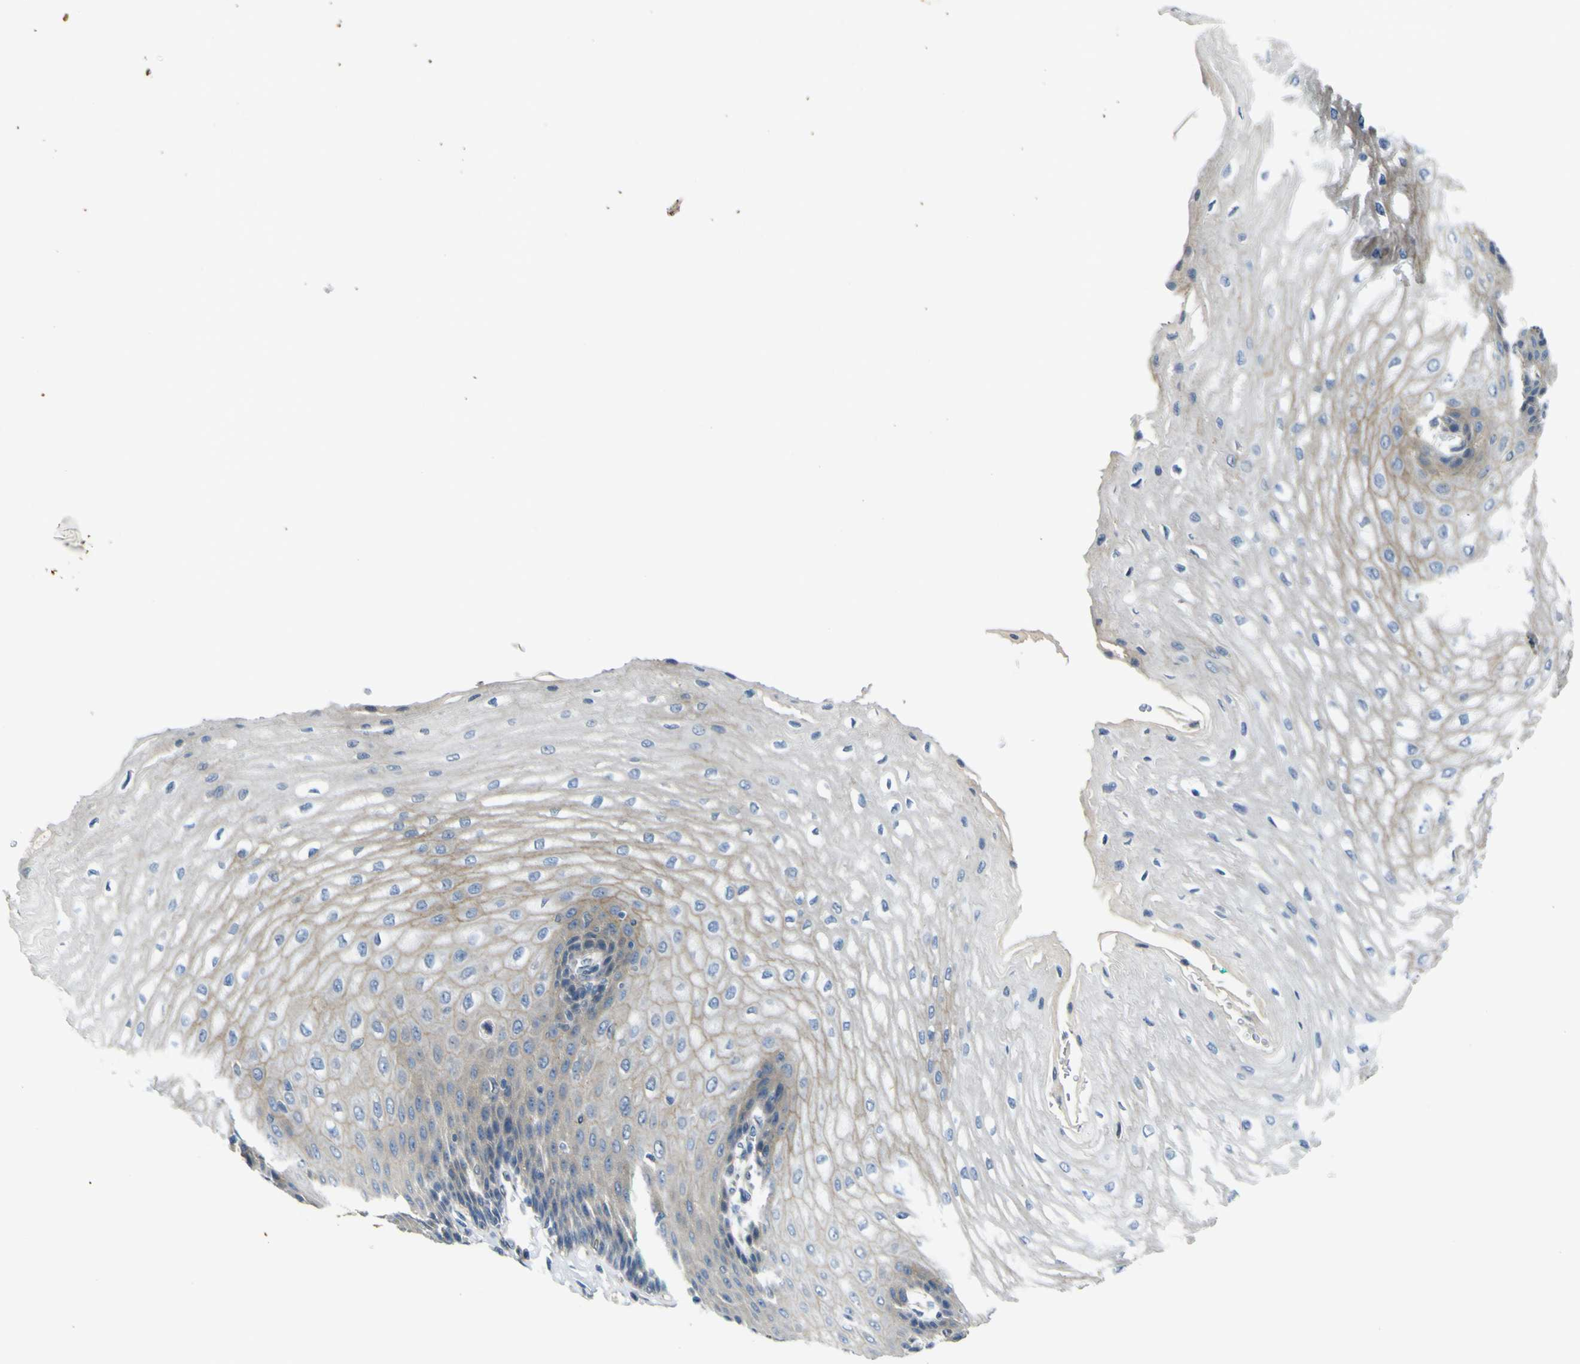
{"staining": {"intensity": "weak", "quantity": ">75%", "location": "cytoplasmic/membranous"}, "tissue": "esophagus", "cell_type": "Squamous epithelial cells", "image_type": "normal", "snomed": [{"axis": "morphology", "description": "Normal tissue, NOS"}, {"axis": "topography", "description": "Esophagus"}], "caption": "A high-resolution micrograph shows IHC staining of normal esophagus, which displays weak cytoplasmic/membranous expression in about >75% of squamous epithelial cells. (DAB (3,3'-diaminobenzidine) IHC with brightfield microscopy, high magnification).", "gene": "LDLR", "patient": {"sex": "male", "age": 54}}